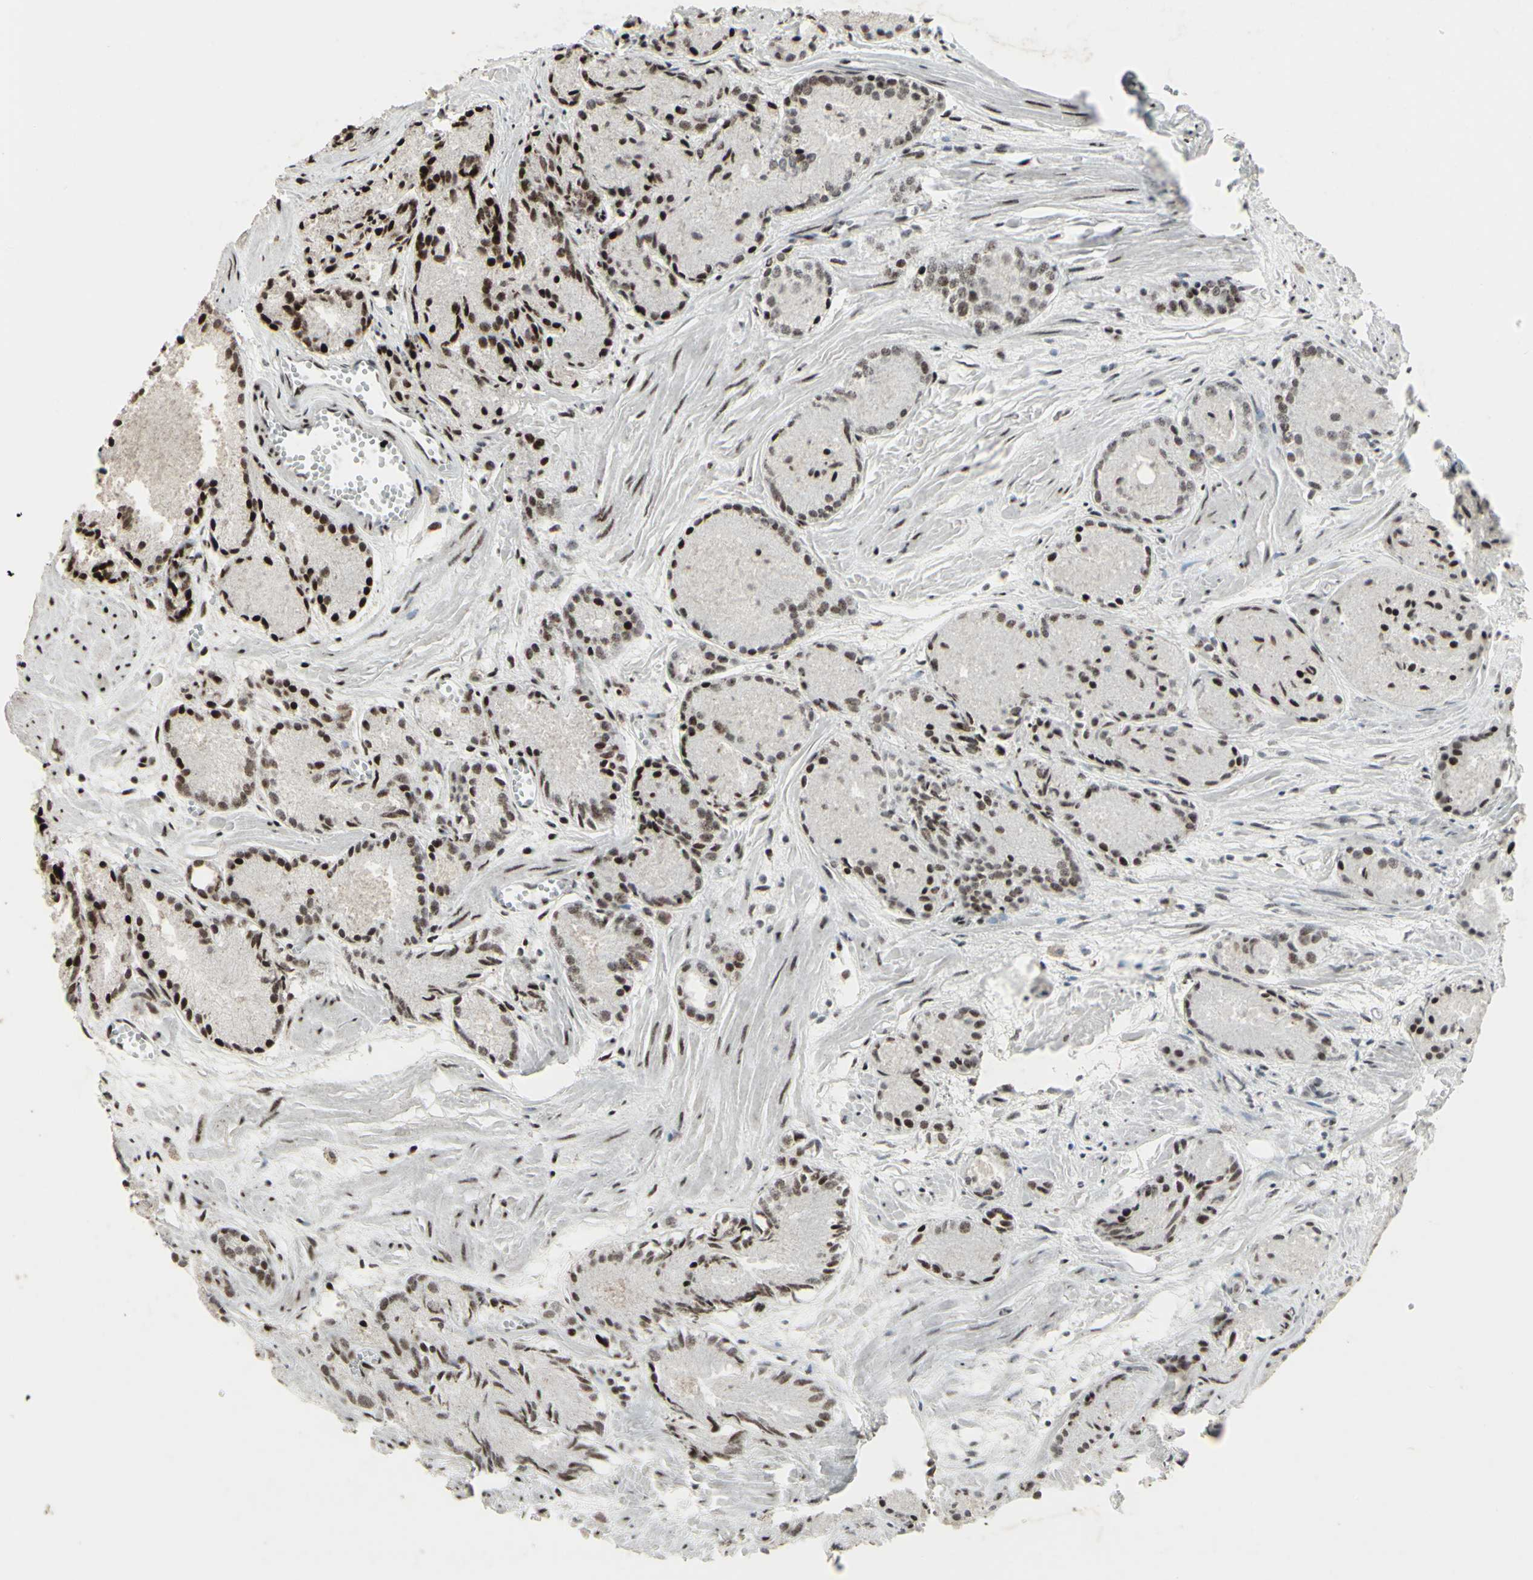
{"staining": {"intensity": "strong", "quantity": ">75%", "location": "nuclear"}, "tissue": "prostate cancer", "cell_type": "Tumor cells", "image_type": "cancer", "snomed": [{"axis": "morphology", "description": "Adenocarcinoma, Low grade"}, {"axis": "topography", "description": "Prostate"}], "caption": "The histopathology image exhibits immunohistochemical staining of prostate cancer. There is strong nuclear staining is seen in approximately >75% of tumor cells. (DAB (3,3'-diaminobenzidine) = brown stain, brightfield microscopy at high magnification).", "gene": "U2AF2", "patient": {"sex": "male", "age": 72}}